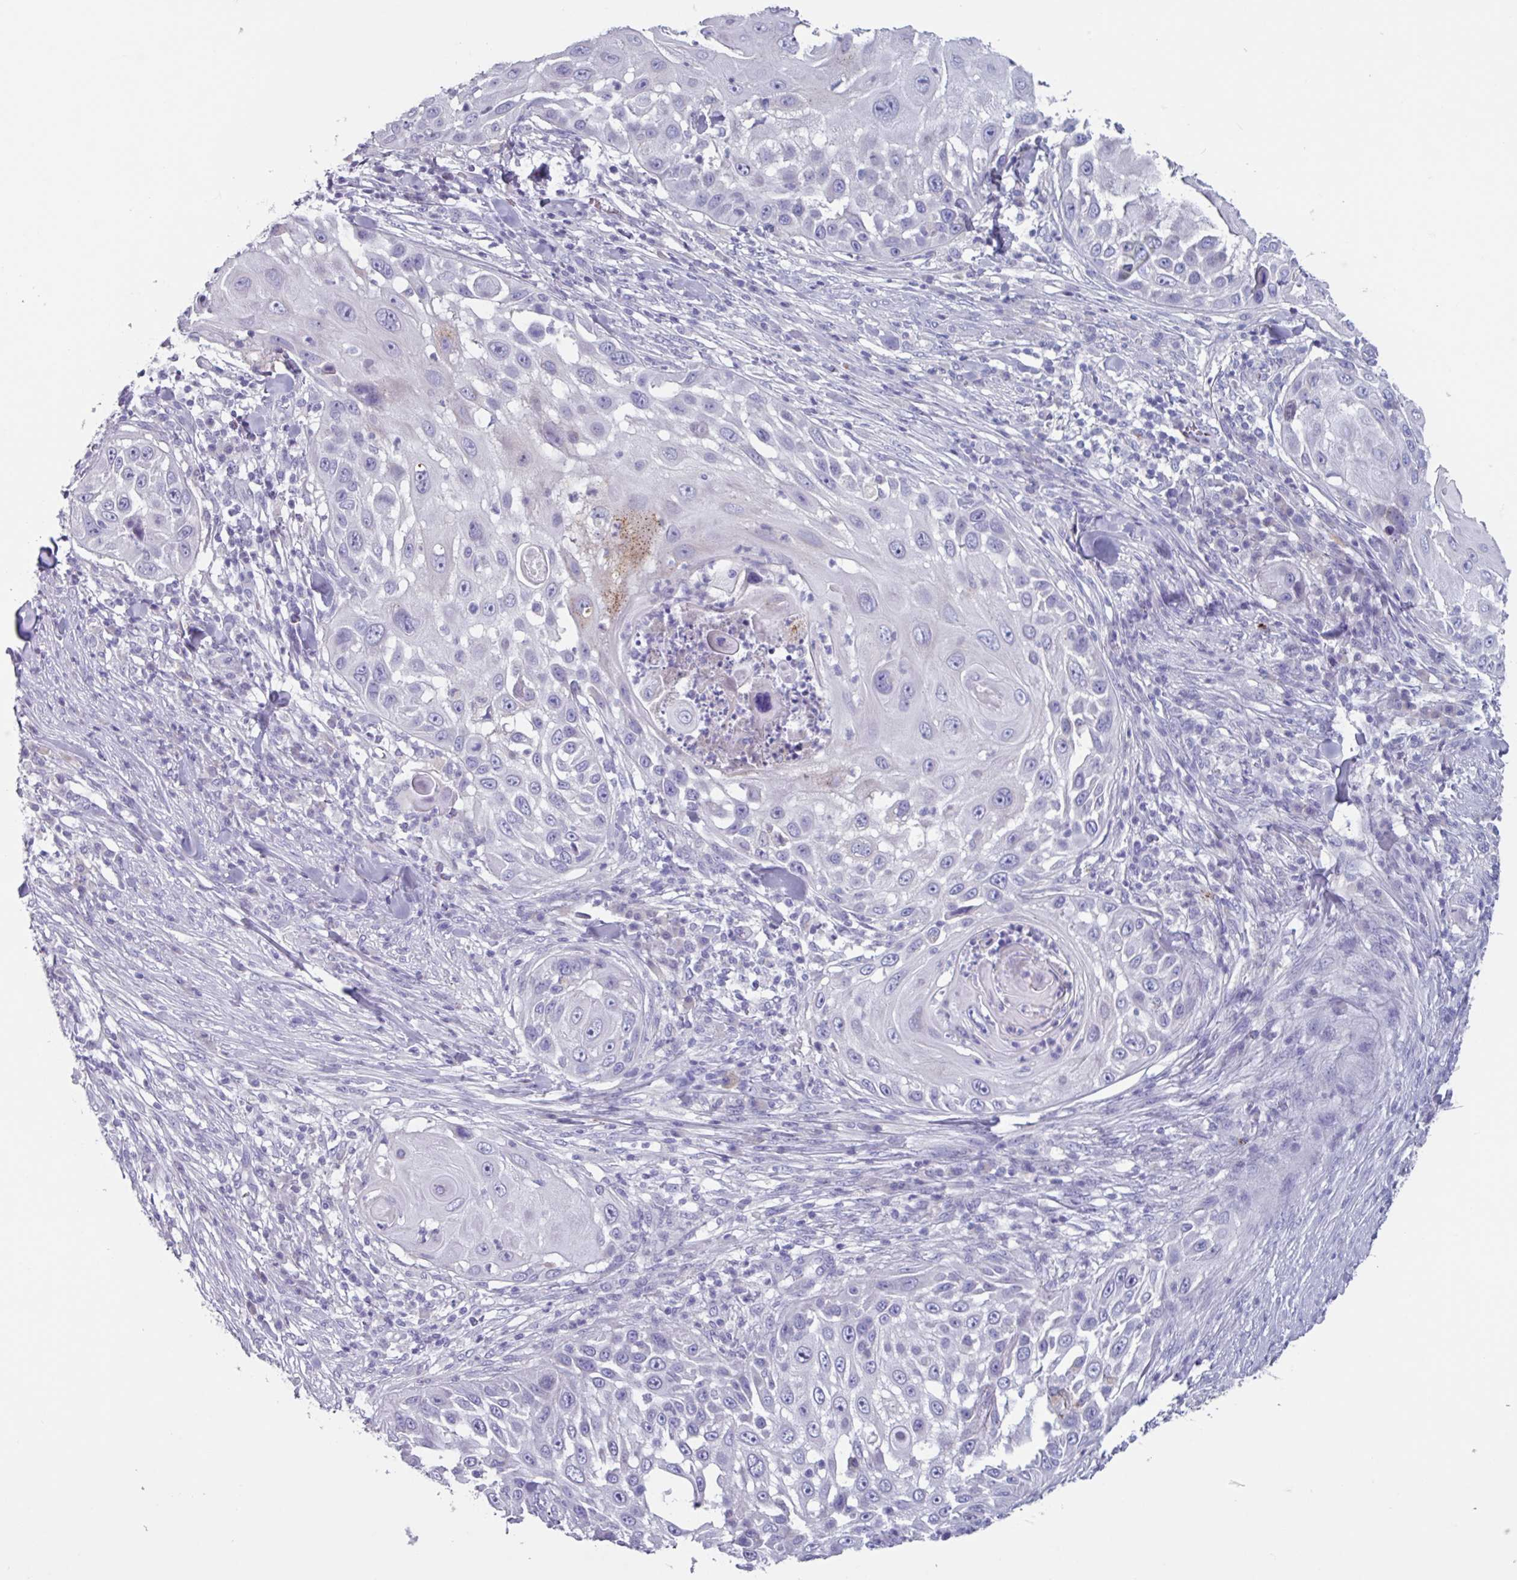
{"staining": {"intensity": "negative", "quantity": "none", "location": "none"}, "tissue": "skin cancer", "cell_type": "Tumor cells", "image_type": "cancer", "snomed": [{"axis": "morphology", "description": "Squamous cell carcinoma, NOS"}, {"axis": "topography", "description": "Skin"}], "caption": "This histopathology image is of skin cancer (squamous cell carcinoma) stained with immunohistochemistry to label a protein in brown with the nuclei are counter-stained blue. There is no positivity in tumor cells.", "gene": "OR2T10", "patient": {"sex": "female", "age": 44}}